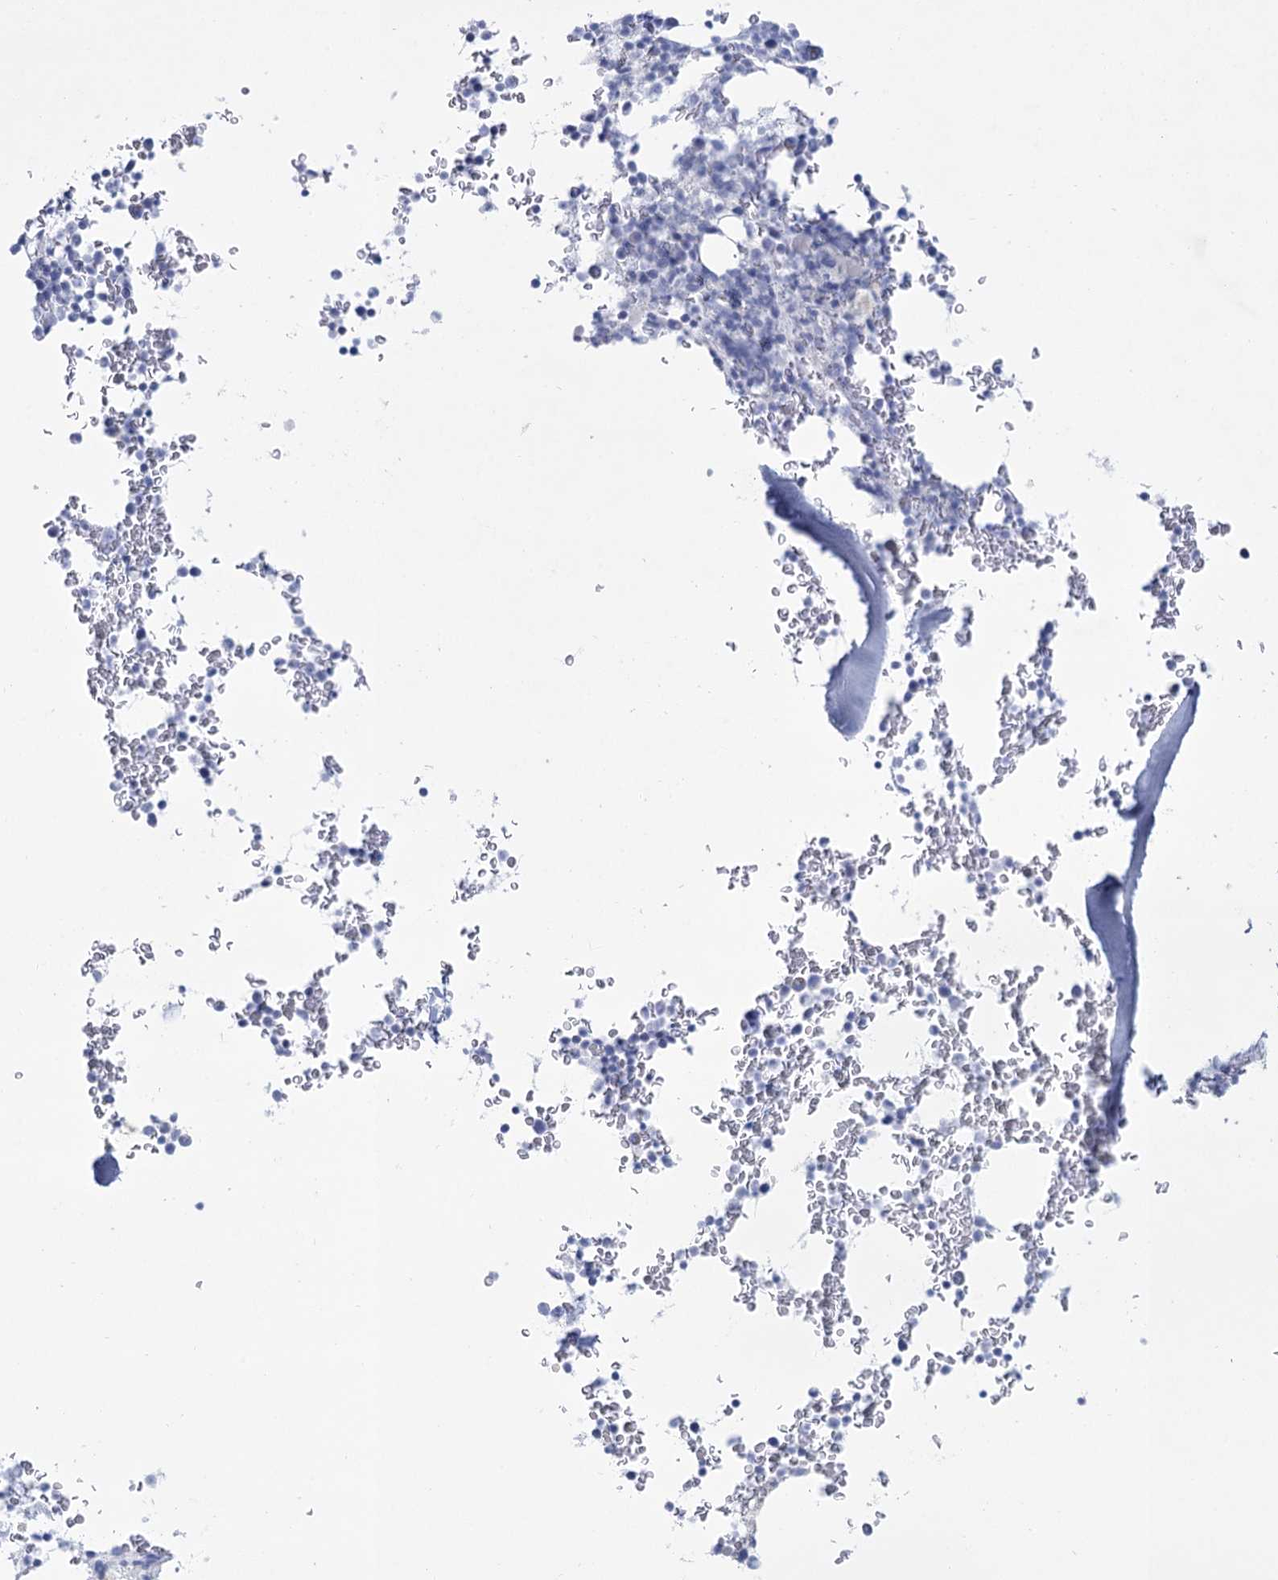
{"staining": {"intensity": "negative", "quantity": "none", "location": "none"}, "tissue": "bone marrow", "cell_type": "Hematopoietic cells", "image_type": "normal", "snomed": [{"axis": "morphology", "description": "Normal tissue, NOS"}, {"axis": "topography", "description": "Bone marrow"}], "caption": "Benign bone marrow was stained to show a protein in brown. There is no significant expression in hematopoietic cells. (Stains: DAB IHC with hematoxylin counter stain, Microscopy: brightfield microscopy at high magnification).", "gene": "RNF186", "patient": {"sex": "male", "age": 58}}